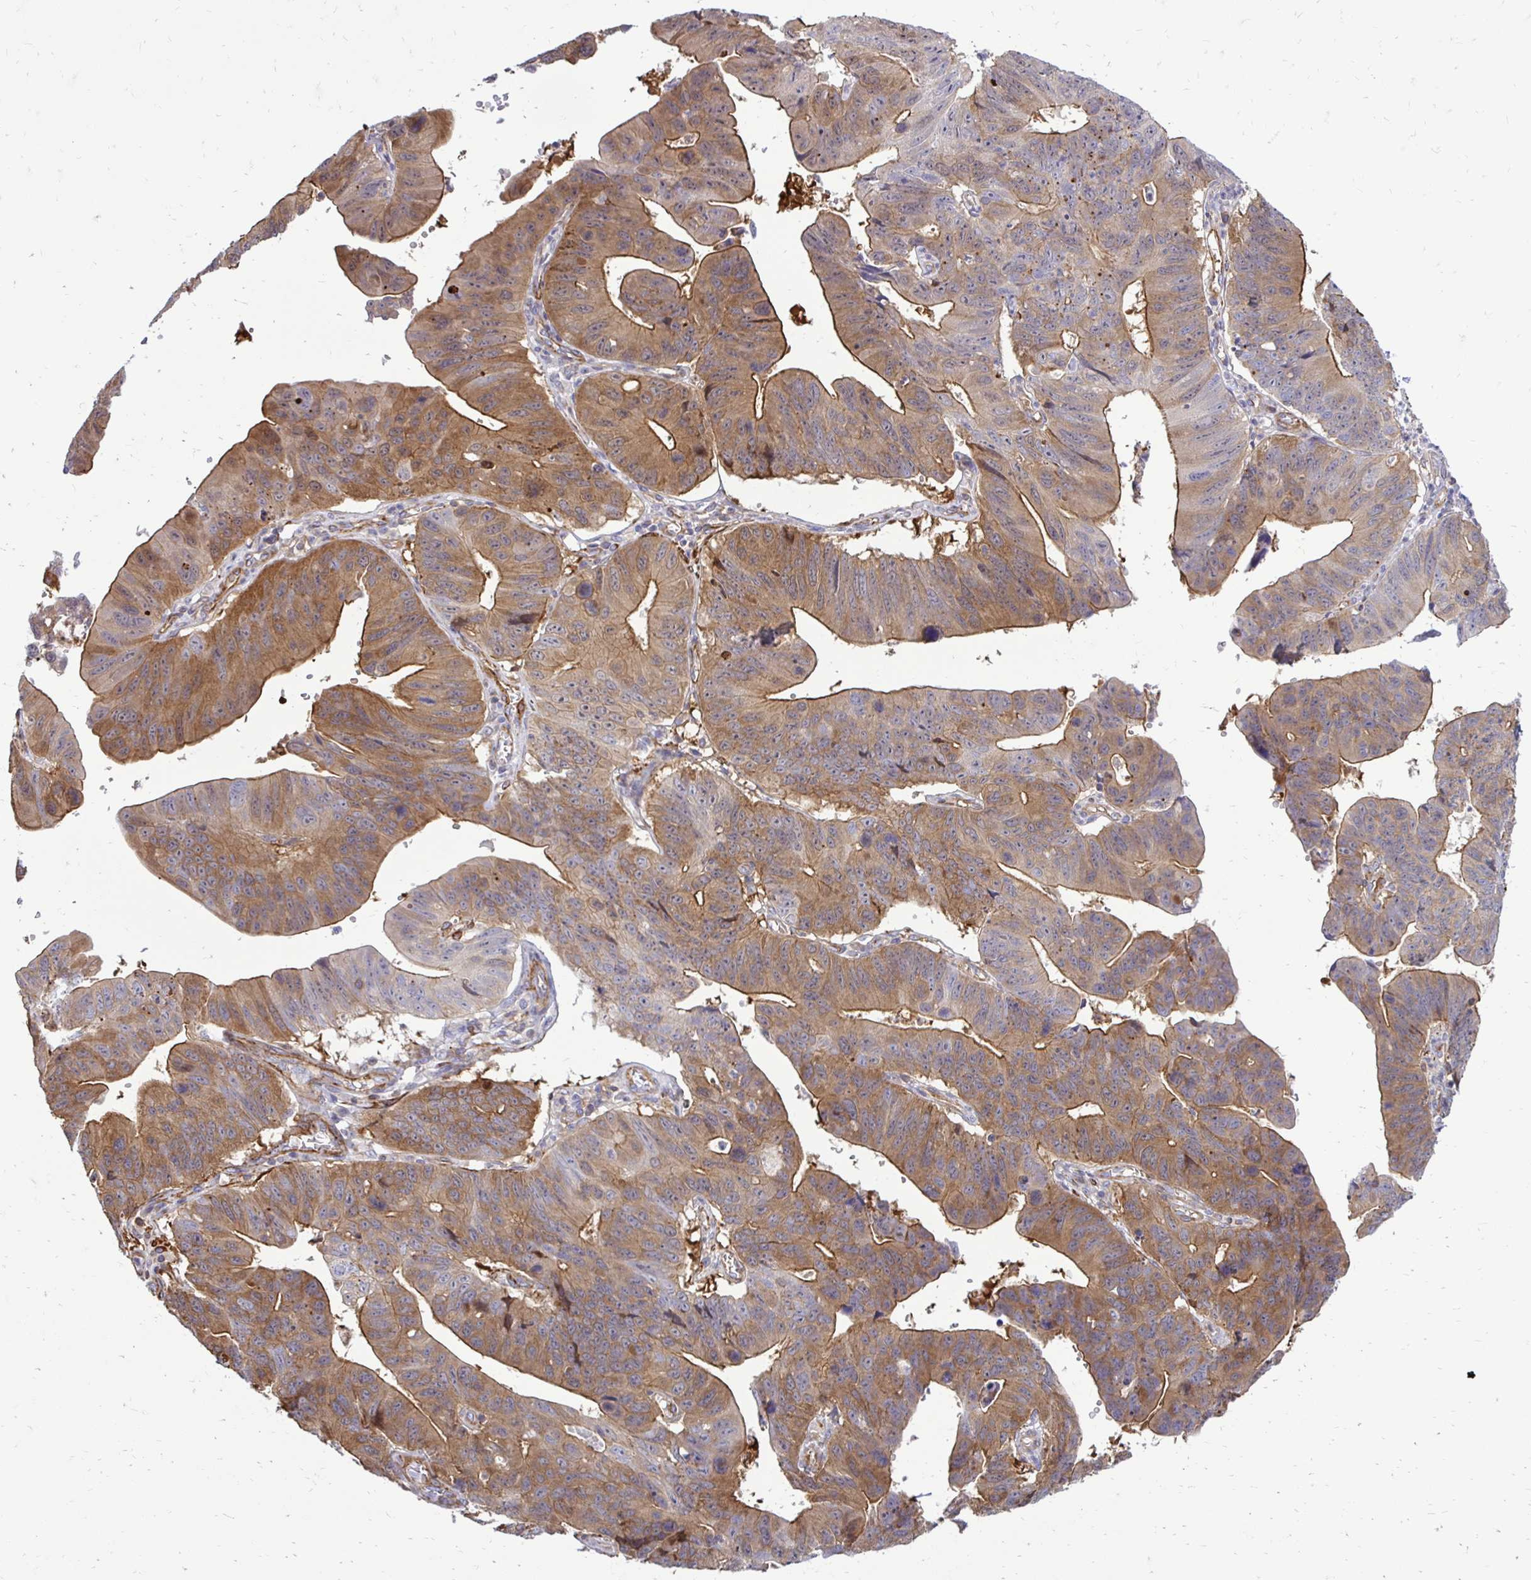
{"staining": {"intensity": "moderate", "quantity": "25%-75%", "location": "cytoplasmic/membranous"}, "tissue": "stomach cancer", "cell_type": "Tumor cells", "image_type": "cancer", "snomed": [{"axis": "morphology", "description": "Adenocarcinoma, NOS"}, {"axis": "topography", "description": "Stomach"}], "caption": "Approximately 25%-75% of tumor cells in stomach cancer display moderate cytoplasmic/membranous protein expression as visualized by brown immunohistochemical staining.", "gene": "CTPS1", "patient": {"sex": "male", "age": 59}}